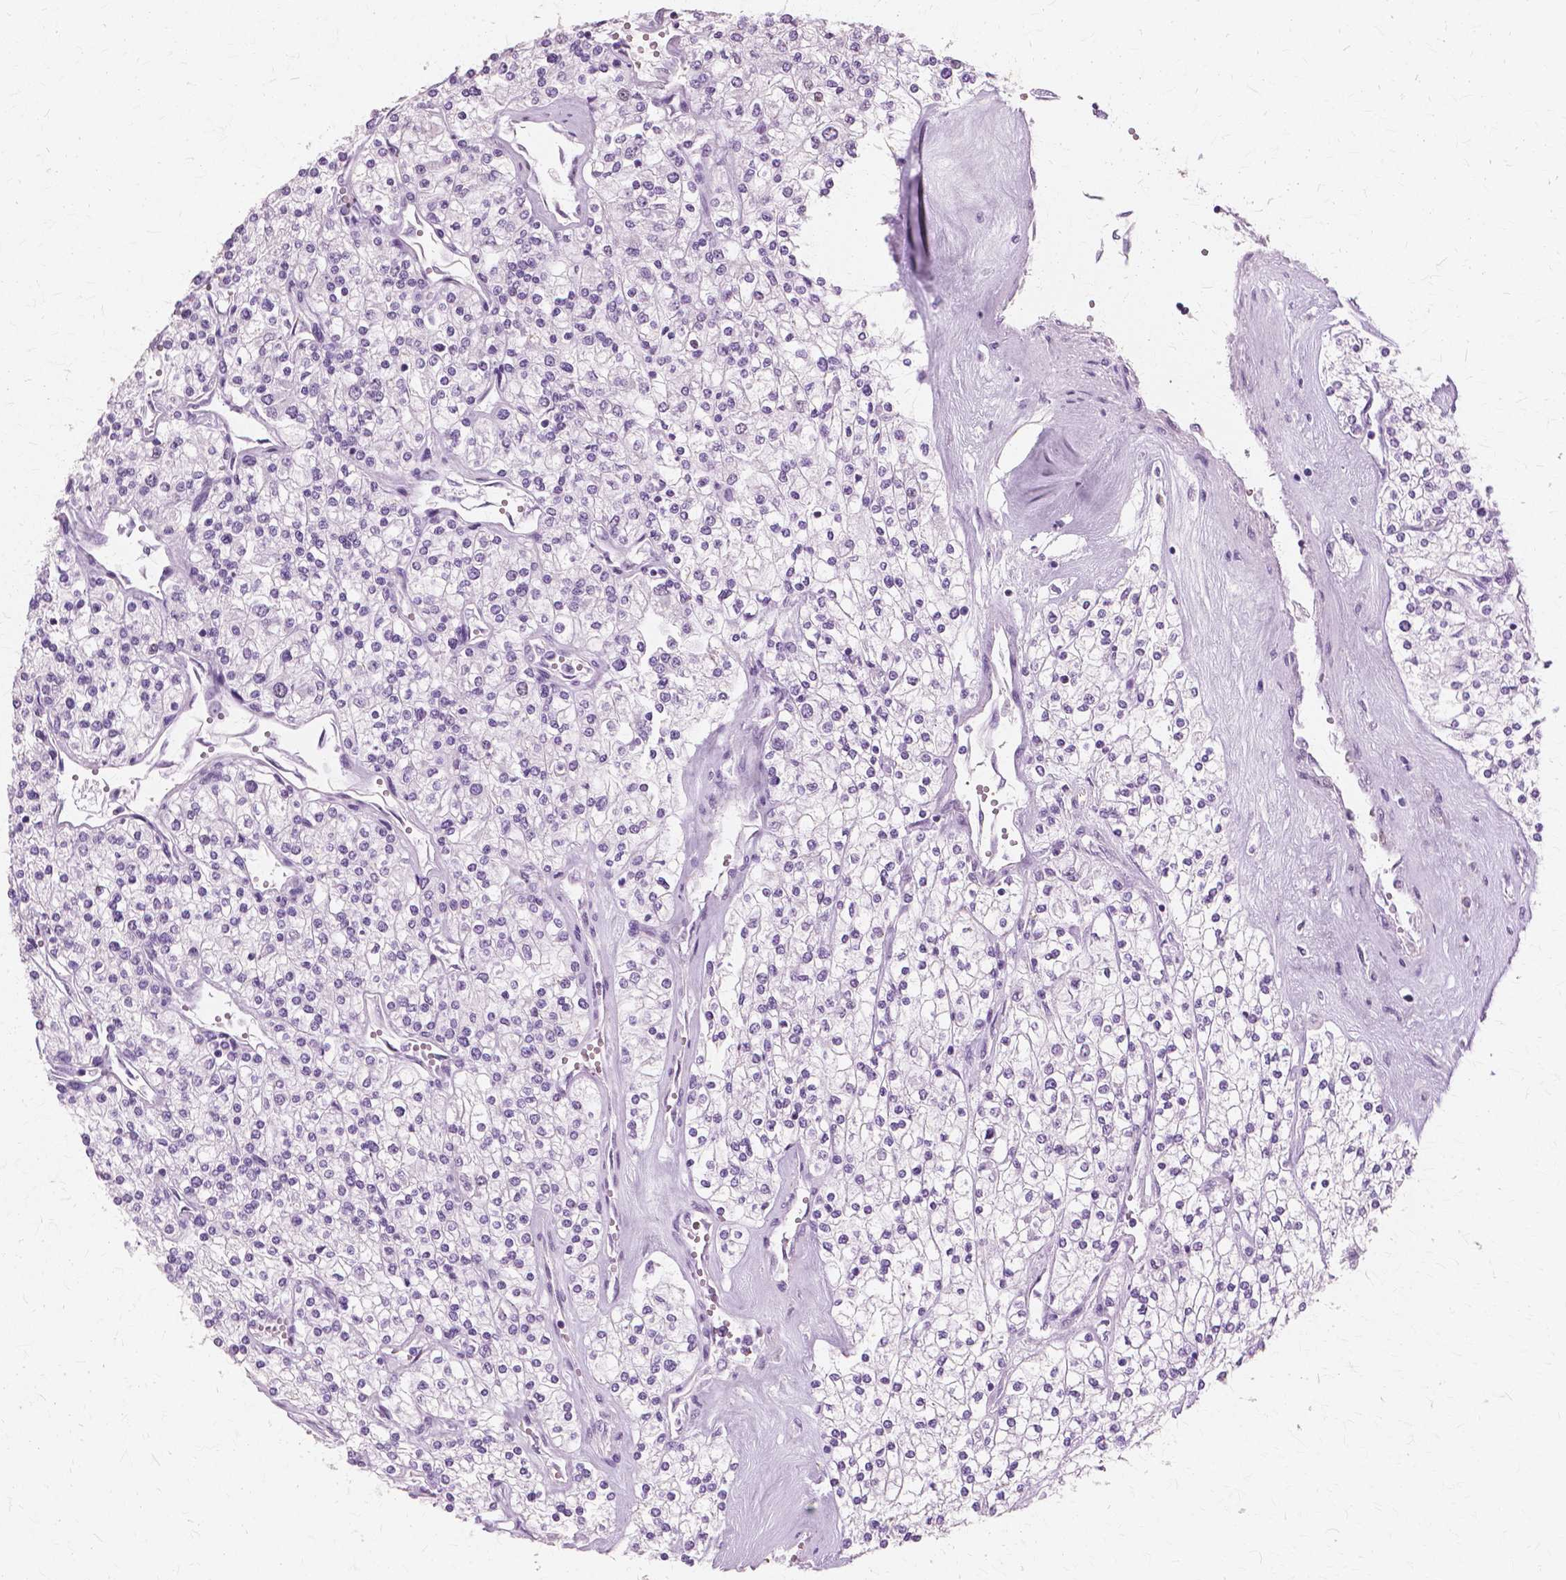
{"staining": {"intensity": "negative", "quantity": "none", "location": "none"}, "tissue": "renal cancer", "cell_type": "Tumor cells", "image_type": "cancer", "snomed": [{"axis": "morphology", "description": "Adenocarcinoma, NOS"}, {"axis": "topography", "description": "Kidney"}], "caption": "The image shows no significant expression in tumor cells of adenocarcinoma (renal).", "gene": "SFTPD", "patient": {"sex": "male", "age": 80}}